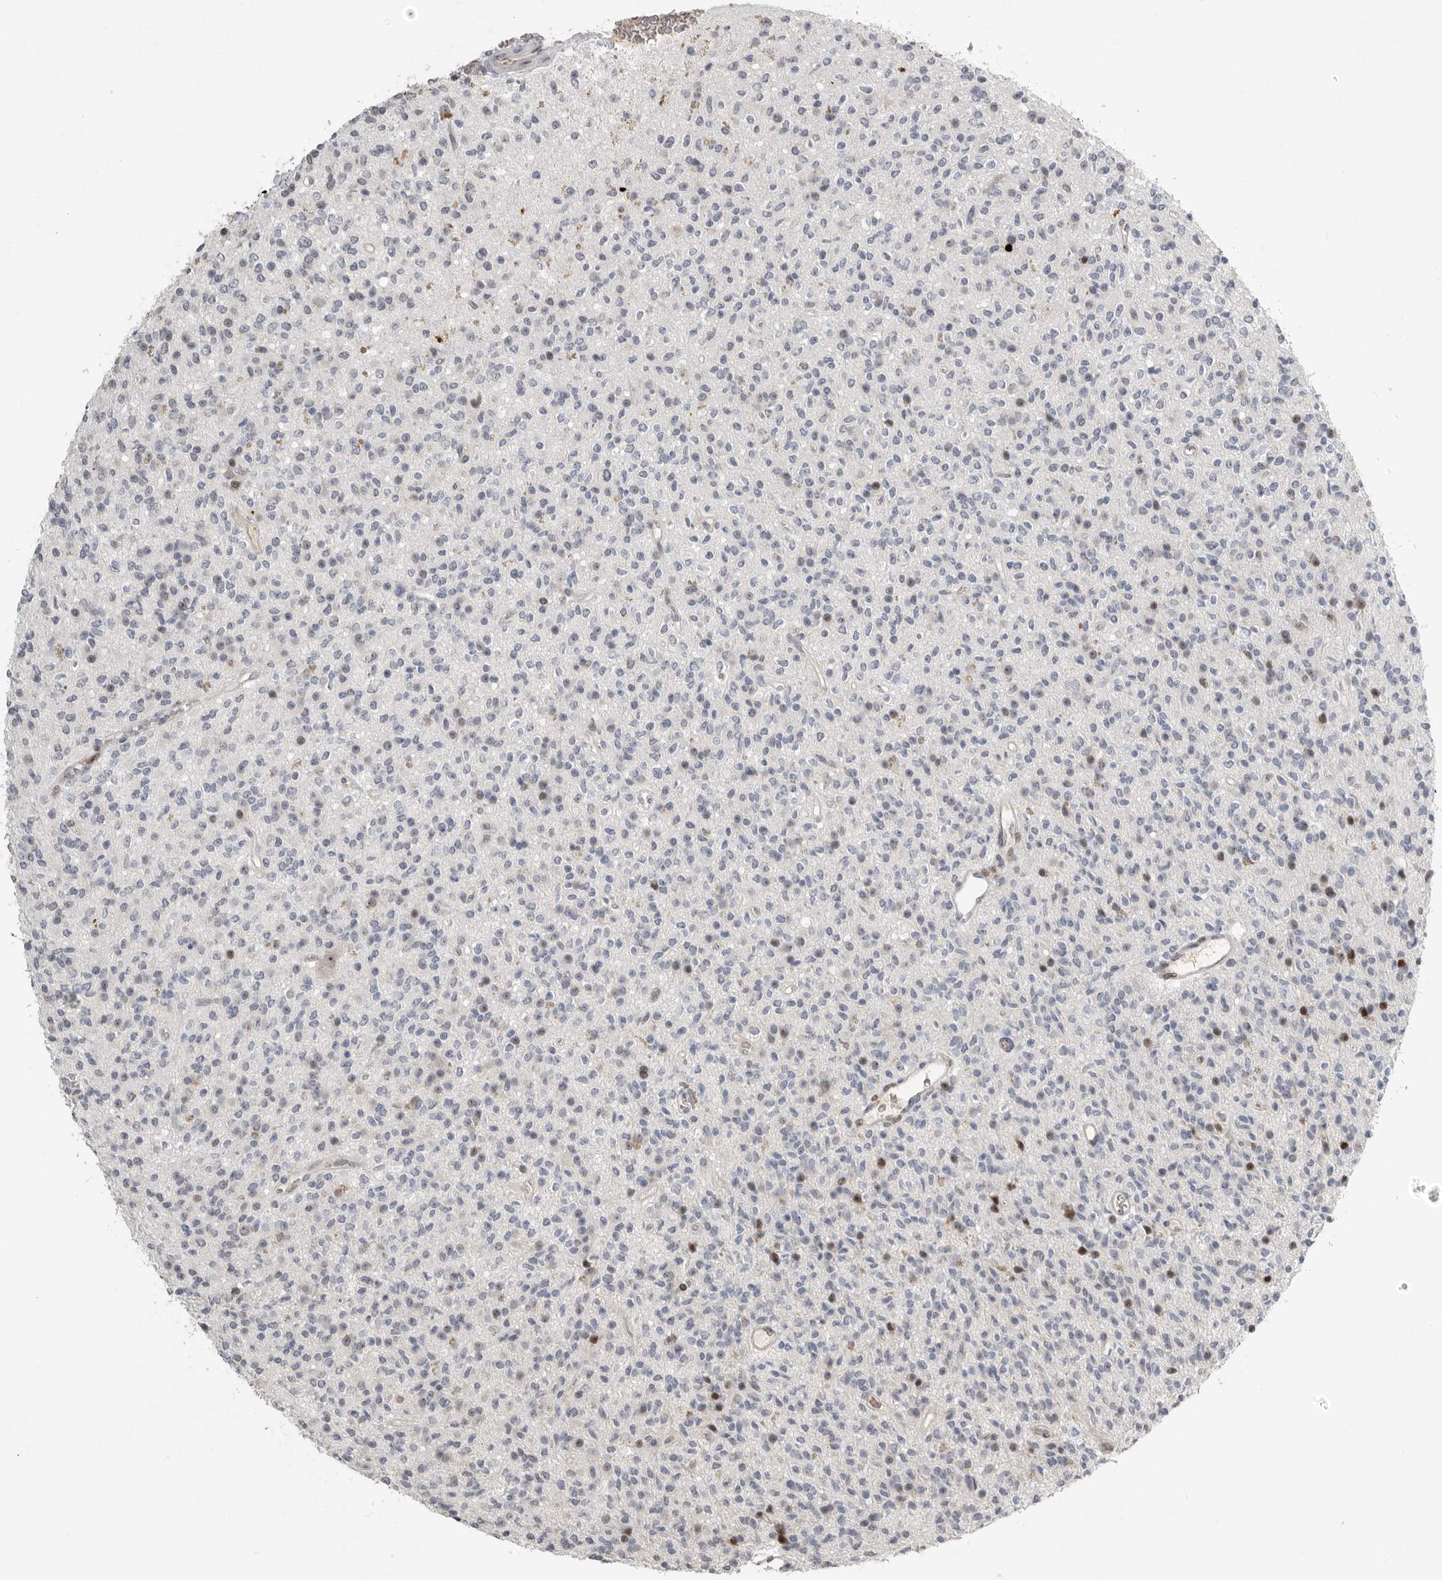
{"staining": {"intensity": "negative", "quantity": "none", "location": "none"}, "tissue": "glioma", "cell_type": "Tumor cells", "image_type": "cancer", "snomed": [{"axis": "morphology", "description": "Glioma, malignant, High grade"}, {"axis": "topography", "description": "Brain"}], "caption": "Tumor cells are negative for brown protein staining in glioma.", "gene": "PCMTD1", "patient": {"sex": "male", "age": 34}}